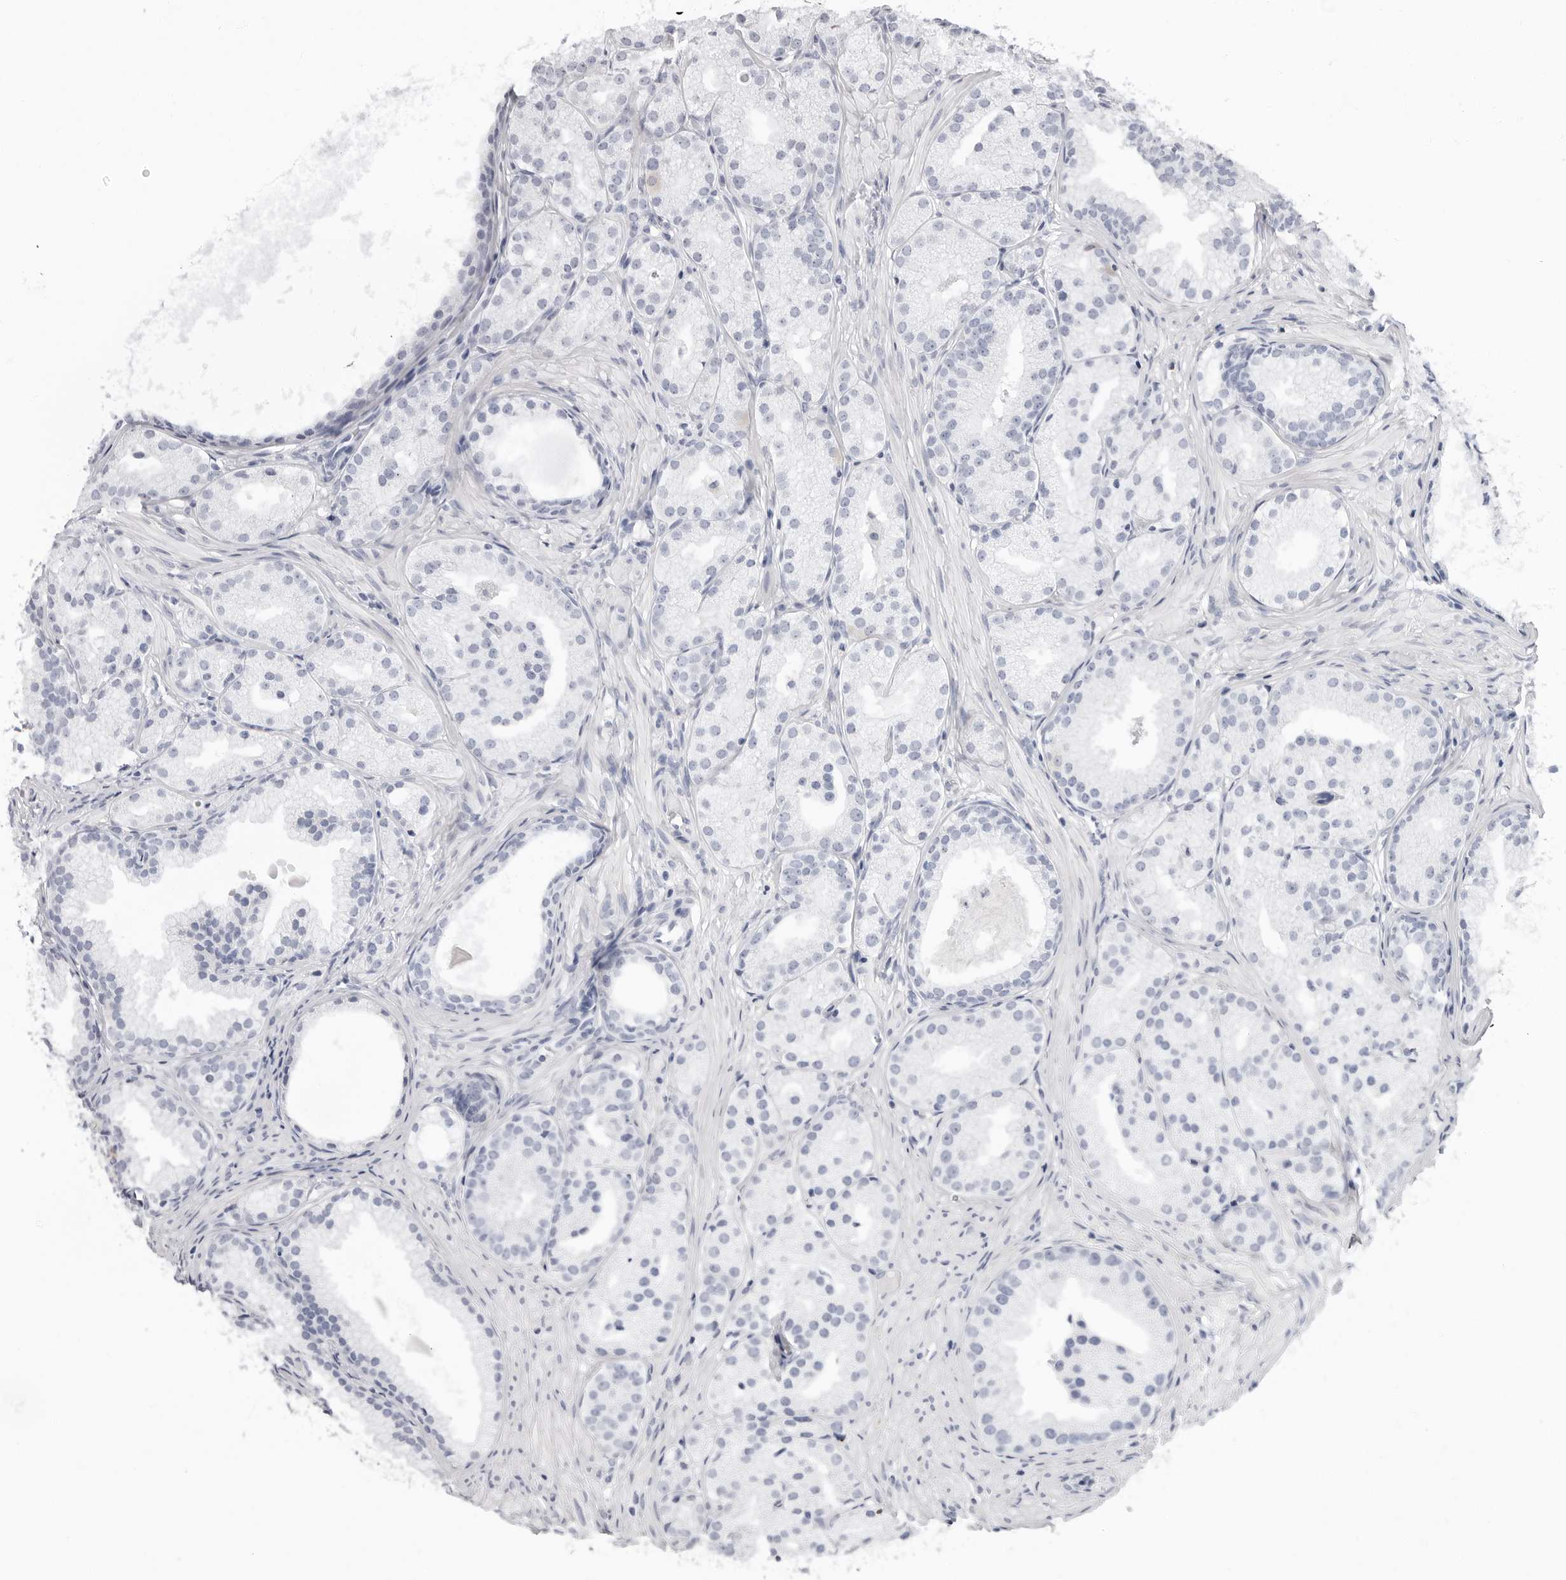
{"staining": {"intensity": "negative", "quantity": "none", "location": "none"}, "tissue": "prostate cancer", "cell_type": "Tumor cells", "image_type": "cancer", "snomed": [{"axis": "morphology", "description": "Adenocarcinoma, Low grade"}, {"axis": "topography", "description": "Prostate"}], "caption": "DAB (3,3'-diaminobenzidine) immunohistochemical staining of human adenocarcinoma (low-grade) (prostate) demonstrates no significant expression in tumor cells. (Immunohistochemistry, brightfield microscopy, high magnification).", "gene": "ERICH3", "patient": {"sex": "male", "age": 88}}